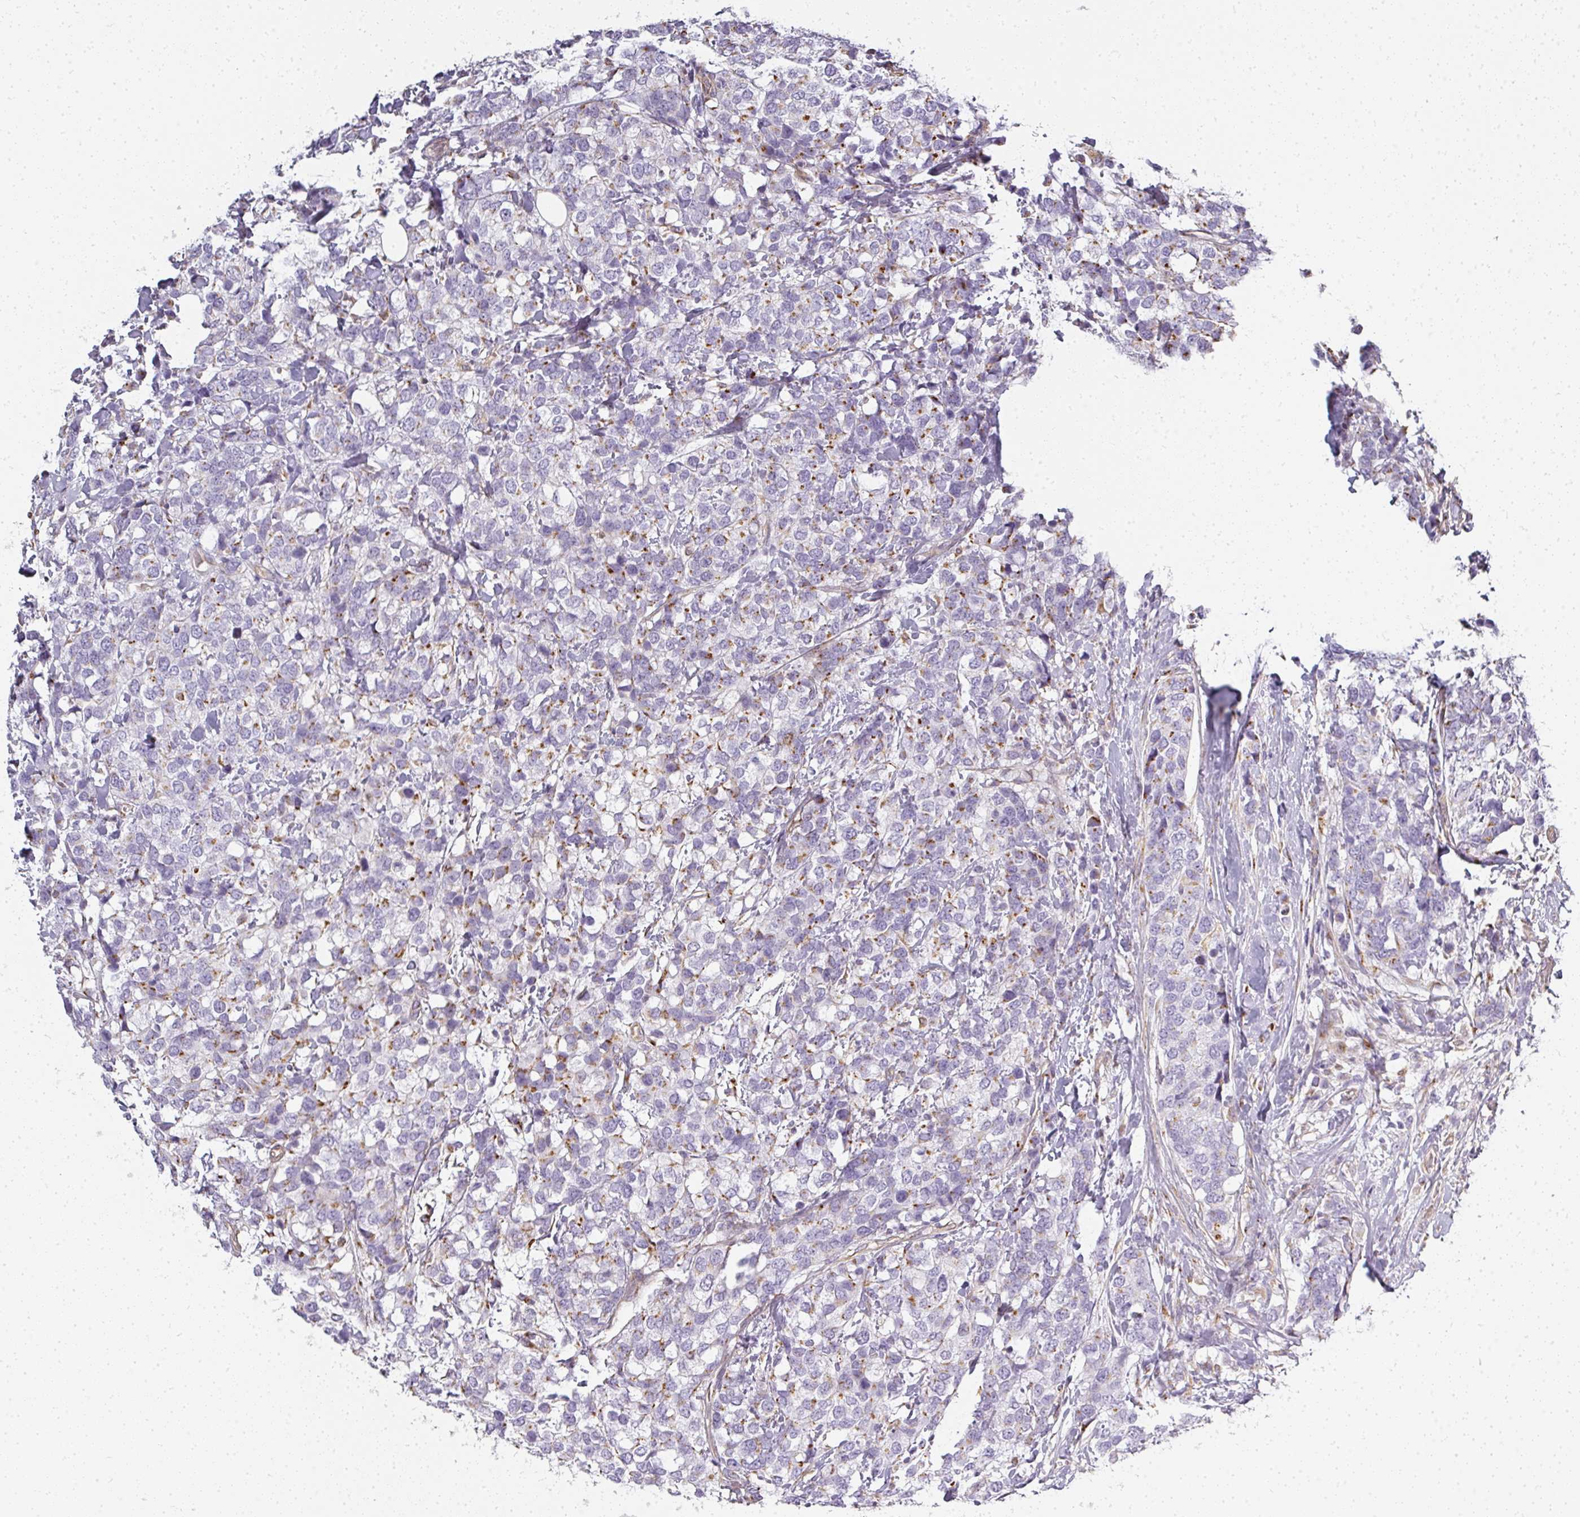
{"staining": {"intensity": "moderate", "quantity": "25%-75%", "location": "cytoplasmic/membranous"}, "tissue": "breast cancer", "cell_type": "Tumor cells", "image_type": "cancer", "snomed": [{"axis": "morphology", "description": "Lobular carcinoma"}, {"axis": "topography", "description": "Breast"}], "caption": "IHC (DAB) staining of human lobular carcinoma (breast) demonstrates moderate cytoplasmic/membranous protein expression in about 25%-75% of tumor cells. The protein of interest is shown in brown color, while the nuclei are stained blue.", "gene": "ATP8B2", "patient": {"sex": "female", "age": 59}}